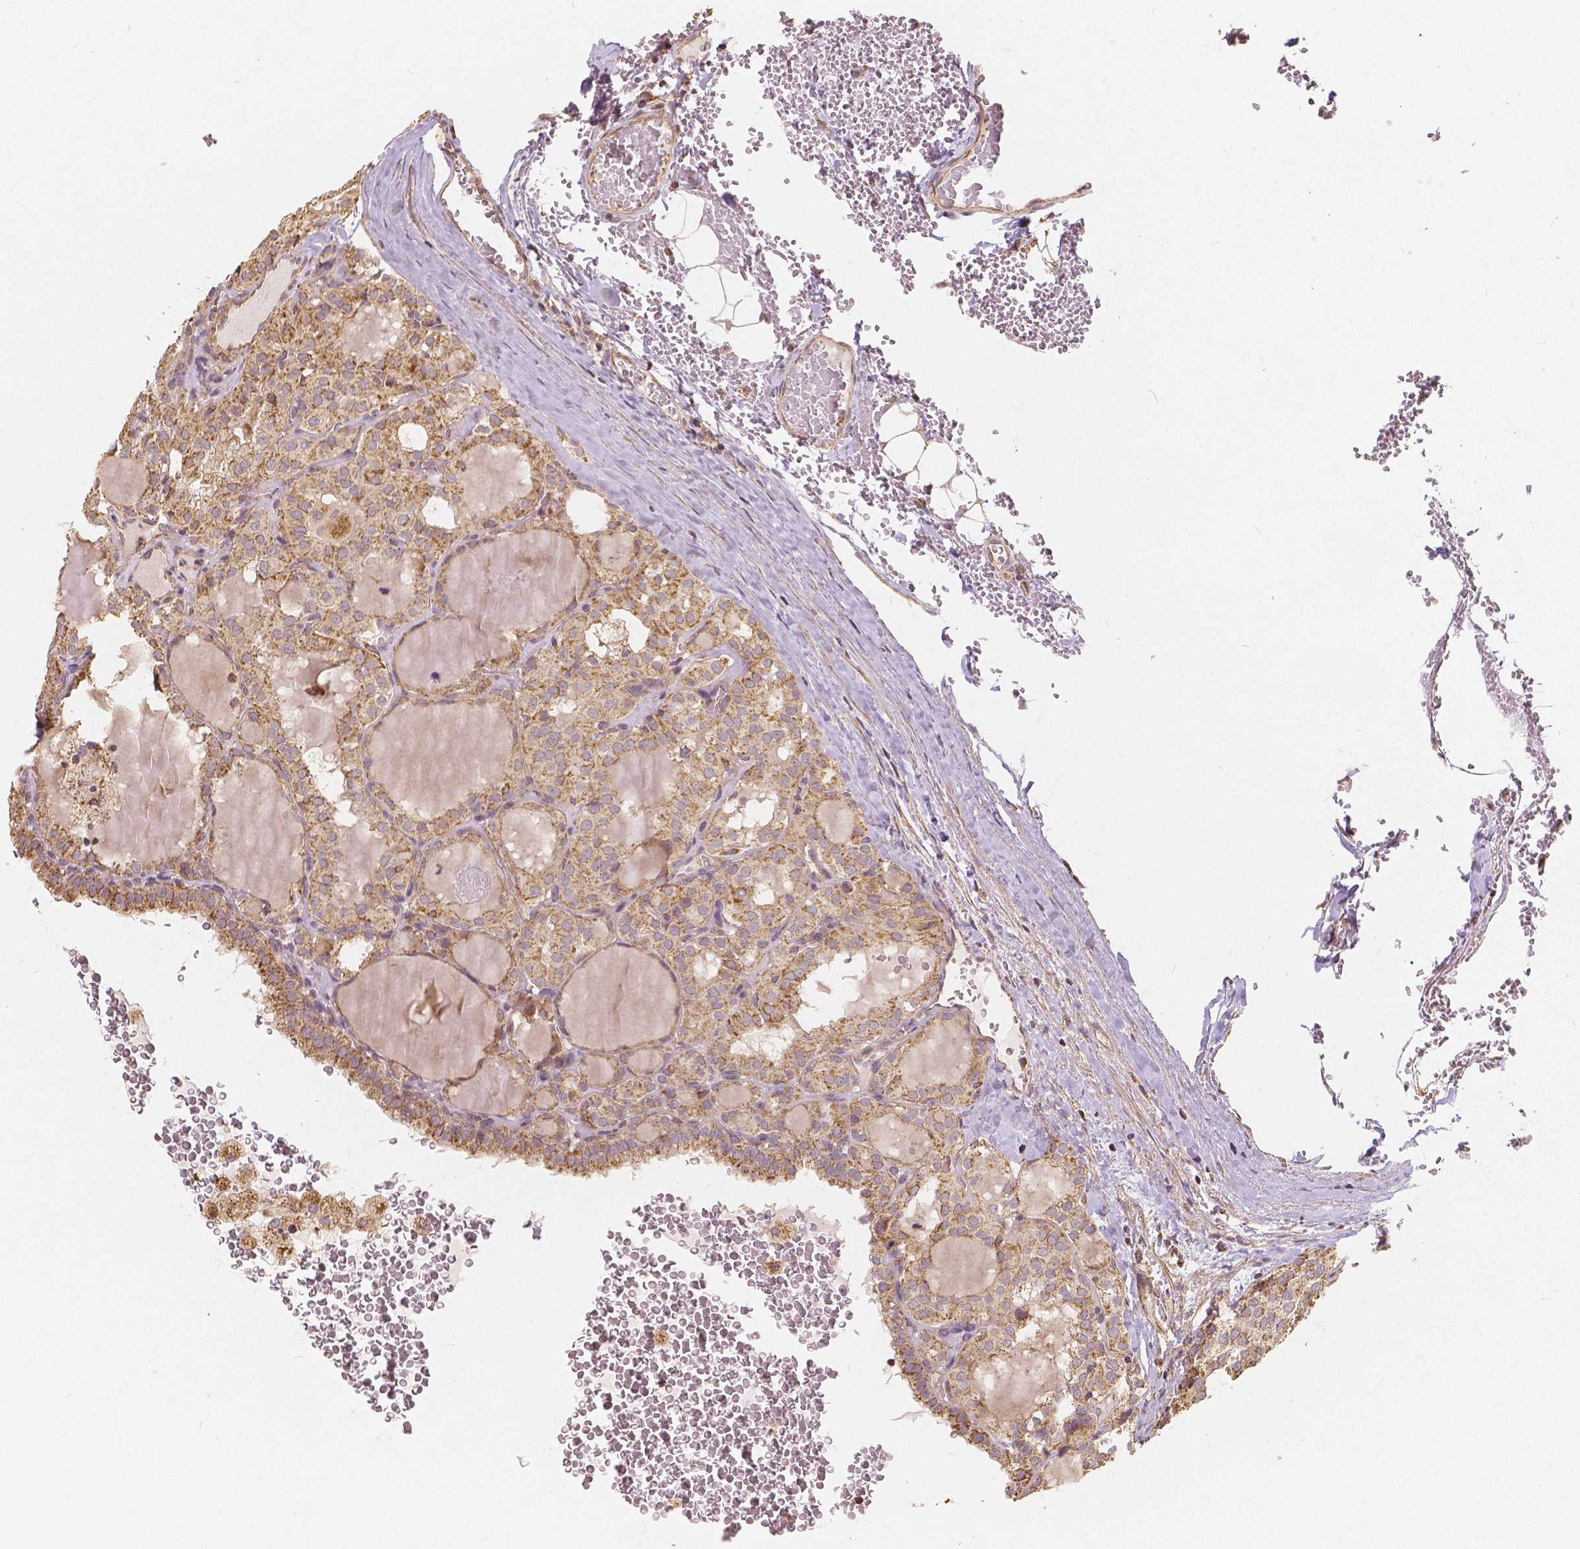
{"staining": {"intensity": "moderate", "quantity": ">75%", "location": "cytoplasmic/membranous"}, "tissue": "thyroid cancer", "cell_type": "Tumor cells", "image_type": "cancer", "snomed": [{"axis": "morphology", "description": "Papillary adenocarcinoma, NOS"}, {"axis": "topography", "description": "Thyroid gland"}], "caption": "Protein expression analysis of papillary adenocarcinoma (thyroid) shows moderate cytoplasmic/membranous expression in about >75% of tumor cells.", "gene": "PEX26", "patient": {"sex": "male", "age": 20}}